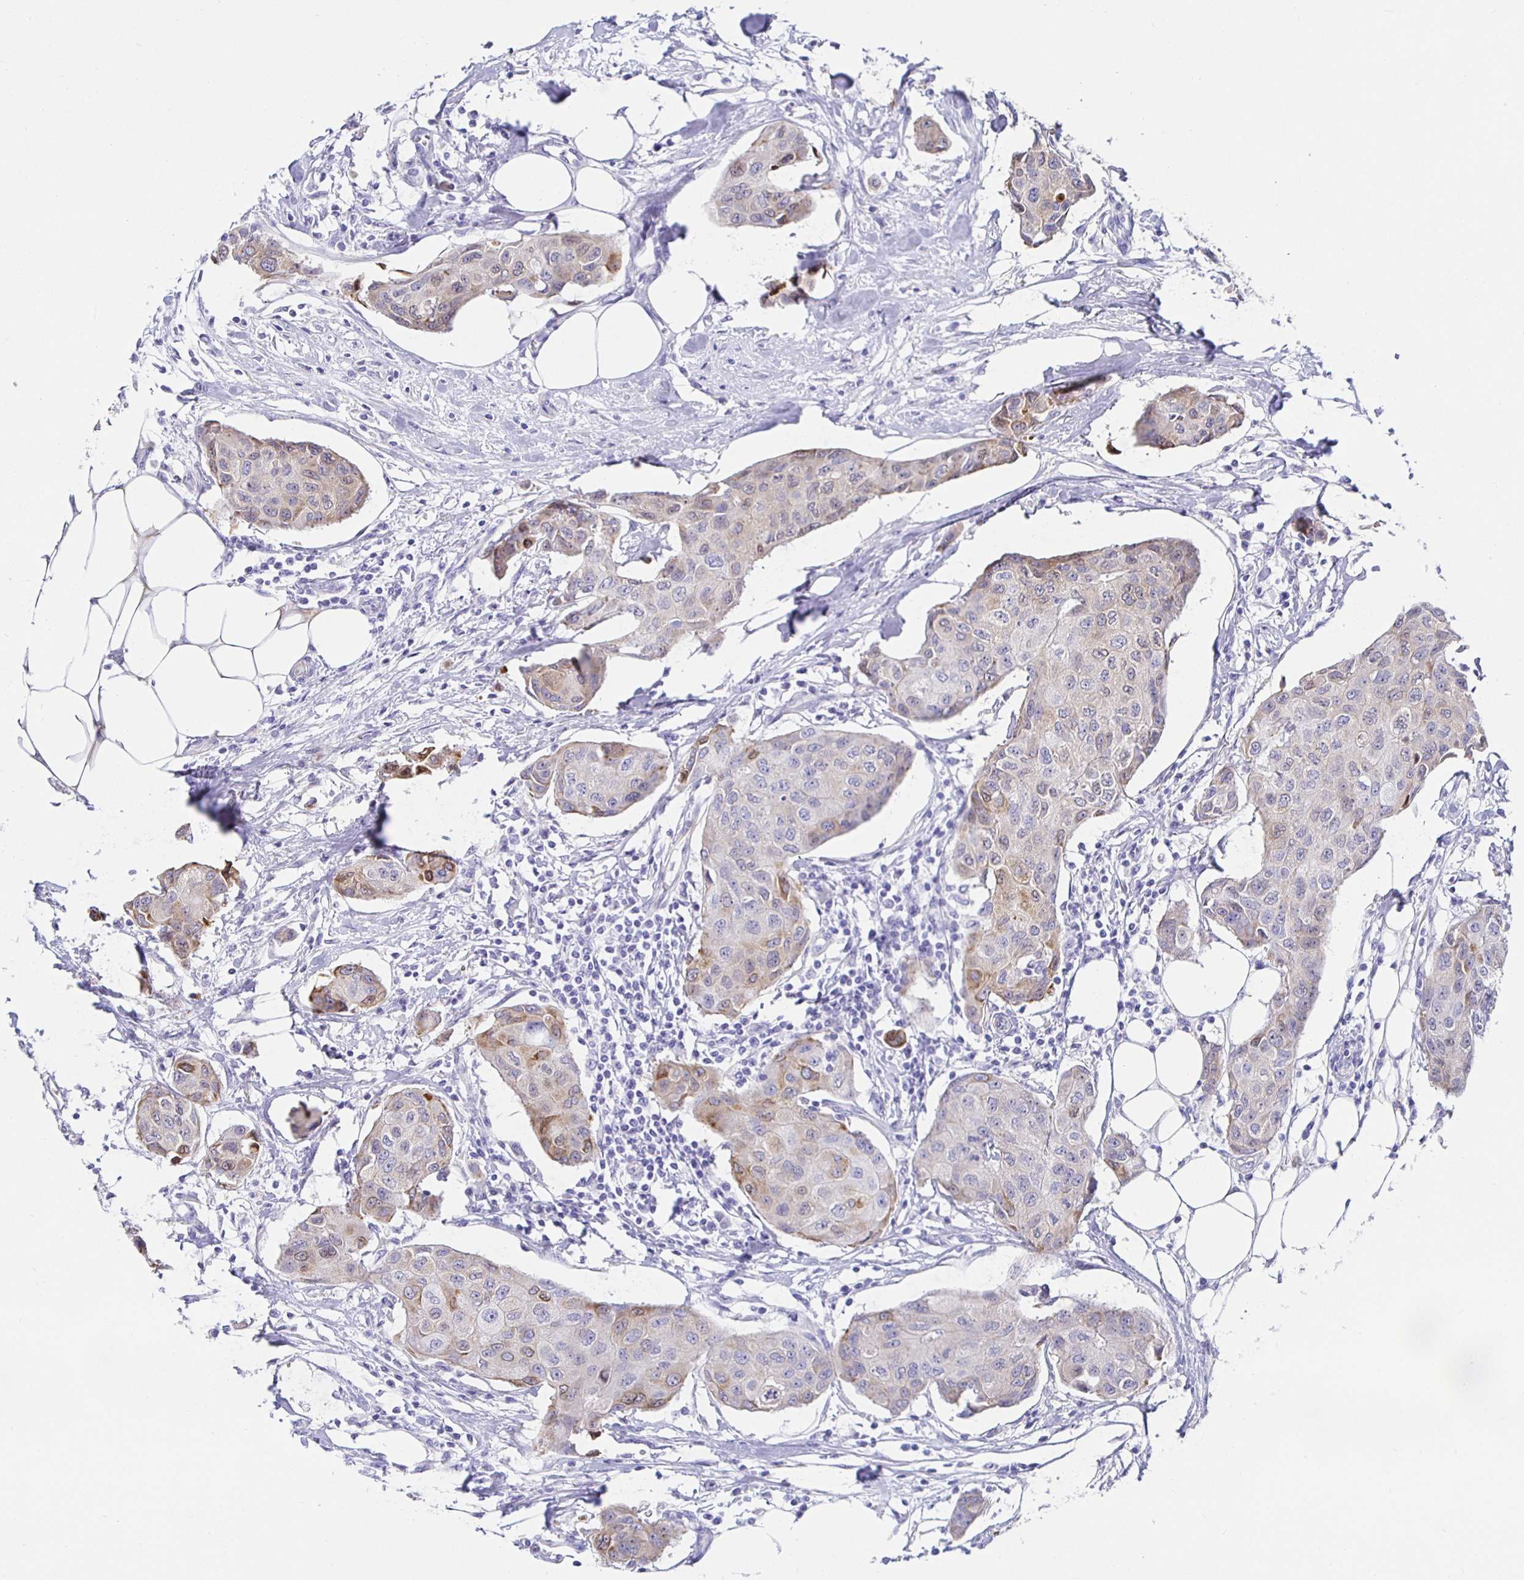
{"staining": {"intensity": "weak", "quantity": "<25%", "location": "cytoplasmic/membranous"}, "tissue": "breast cancer", "cell_type": "Tumor cells", "image_type": "cancer", "snomed": [{"axis": "morphology", "description": "Duct carcinoma"}, {"axis": "topography", "description": "Breast"}, {"axis": "topography", "description": "Lymph node"}], "caption": "The image demonstrates no staining of tumor cells in breast cancer (intraductal carcinoma).", "gene": "HSPA4L", "patient": {"sex": "female", "age": 80}}